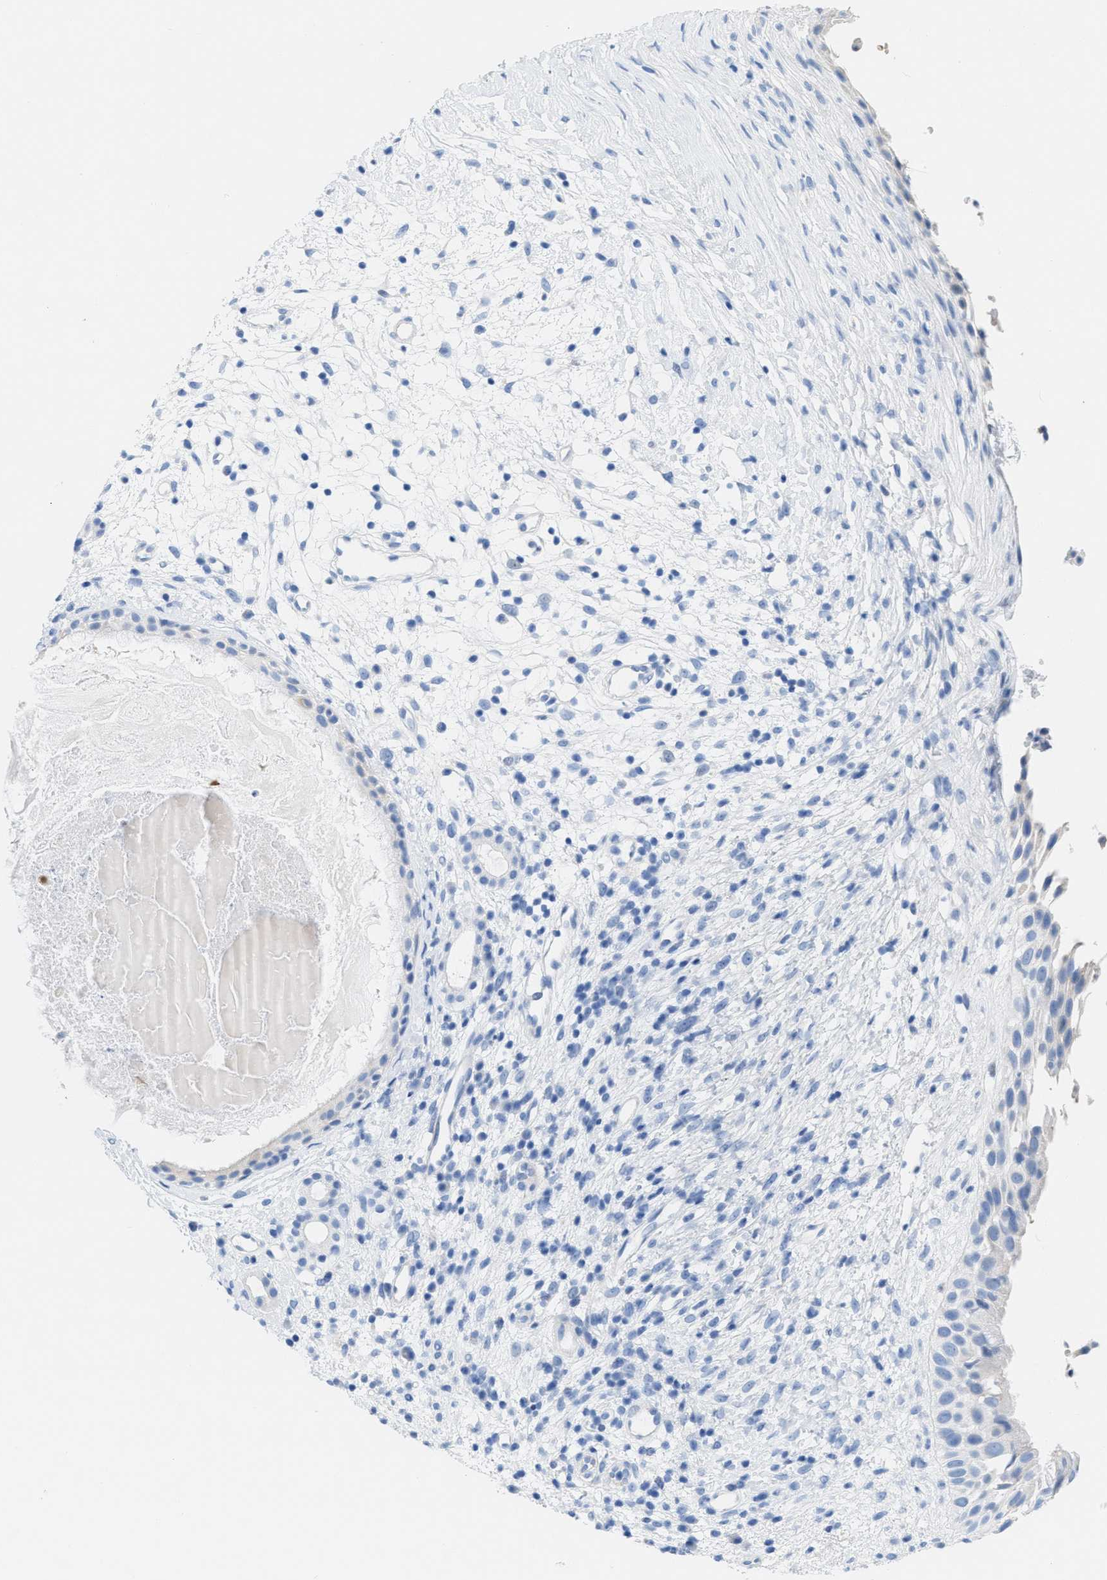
{"staining": {"intensity": "negative", "quantity": "none", "location": "none"}, "tissue": "nasopharynx", "cell_type": "Respiratory epithelial cells", "image_type": "normal", "snomed": [{"axis": "morphology", "description": "Normal tissue, NOS"}, {"axis": "topography", "description": "Nasopharynx"}], "caption": "A photomicrograph of nasopharynx stained for a protein reveals no brown staining in respiratory epithelial cells.", "gene": "ANKFN1", "patient": {"sex": "male", "age": 22}}